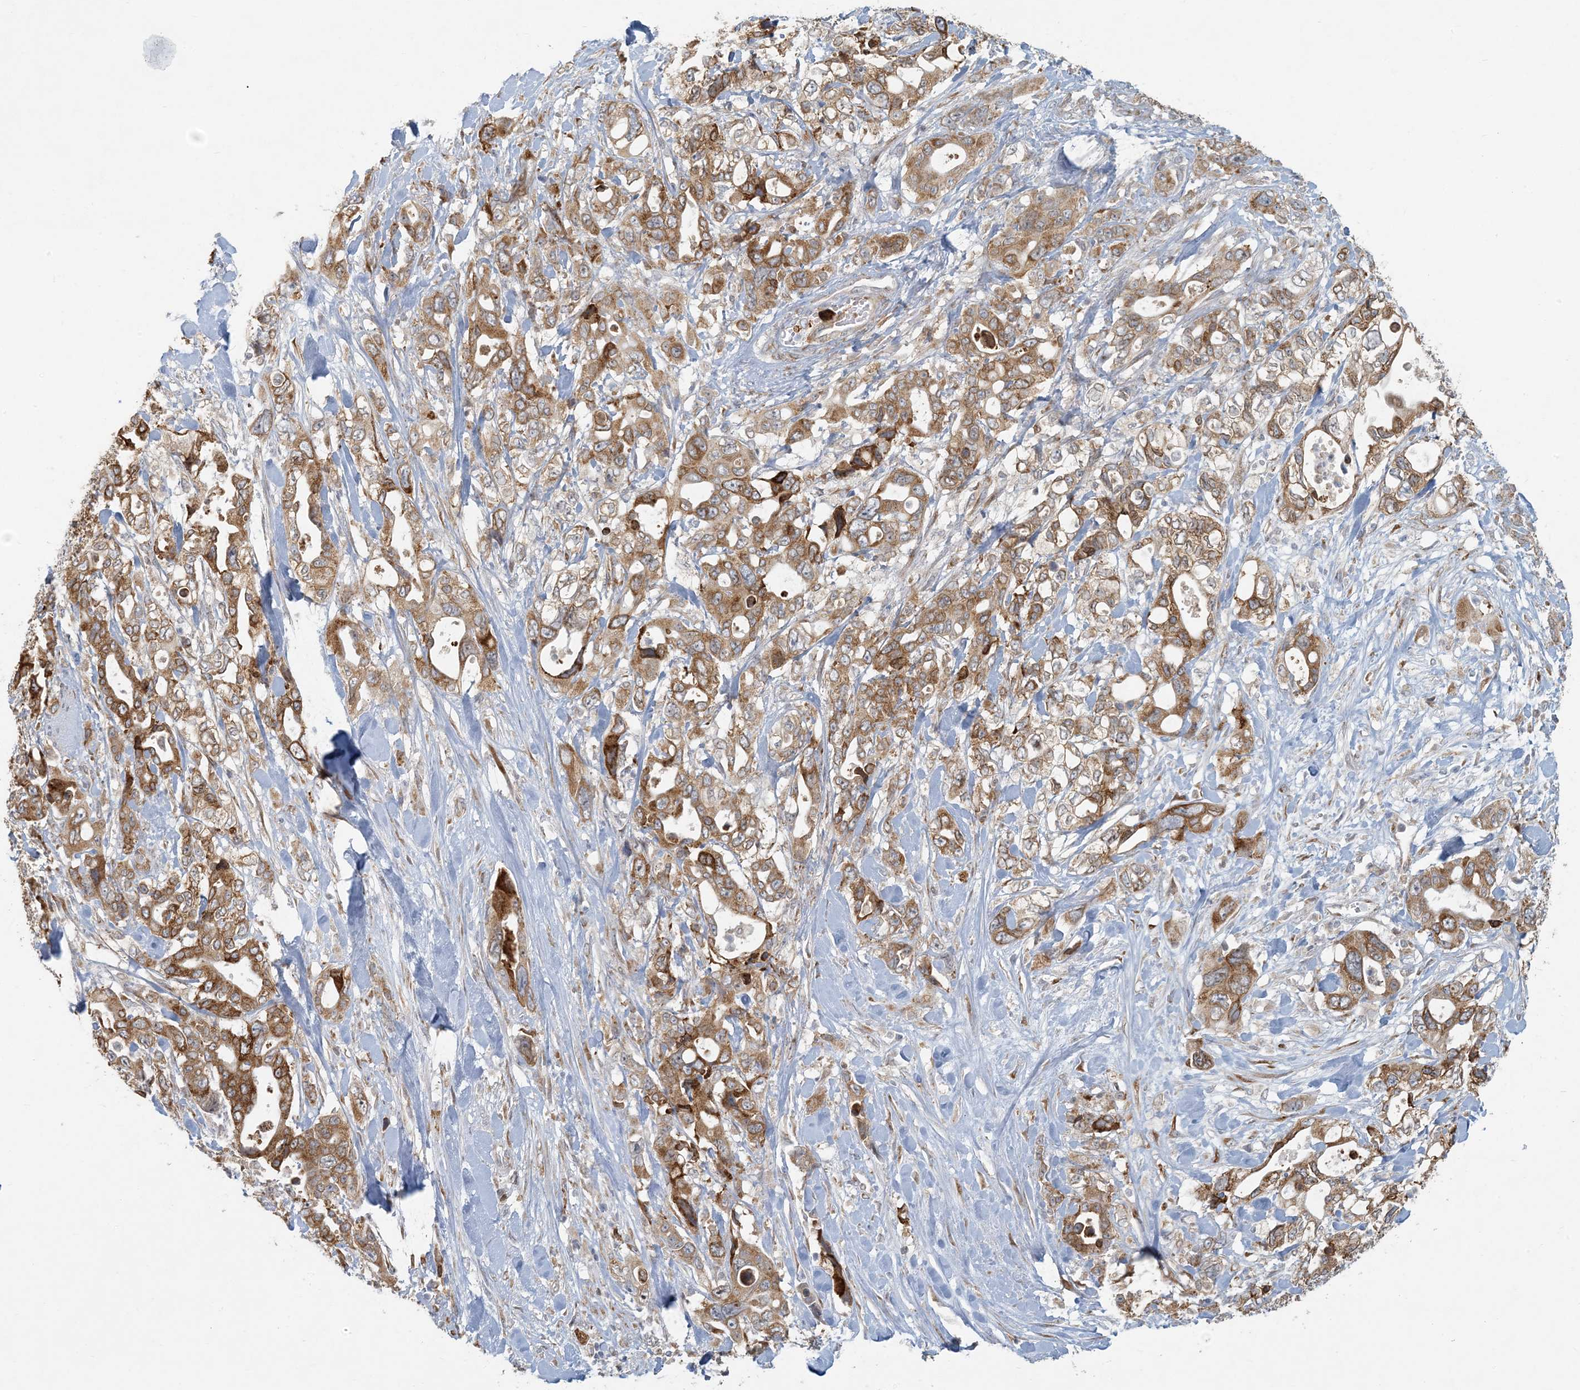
{"staining": {"intensity": "strong", "quantity": ">75%", "location": "cytoplasmic/membranous"}, "tissue": "pancreatic cancer", "cell_type": "Tumor cells", "image_type": "cancer", "snomed": [{"axis": "morphology", "description": "Adenocarcinoma, NOS"}, {"axis": "topography", "description": "Pancreas"}], "caption": "Protein staining shows strong cytoplasmic/membranous expression in about >75% of tumor cells in pancreatic adenocarcinoma. The staining was performed using DAB (3,3'-diaminobenzidine) to visualize the protein expression in brown, while the nuclei were stained in blue with hematoxylin (Magnification: 20x).", "gene": "HACL1", "patient": {"sex": "male", "age": 46}}